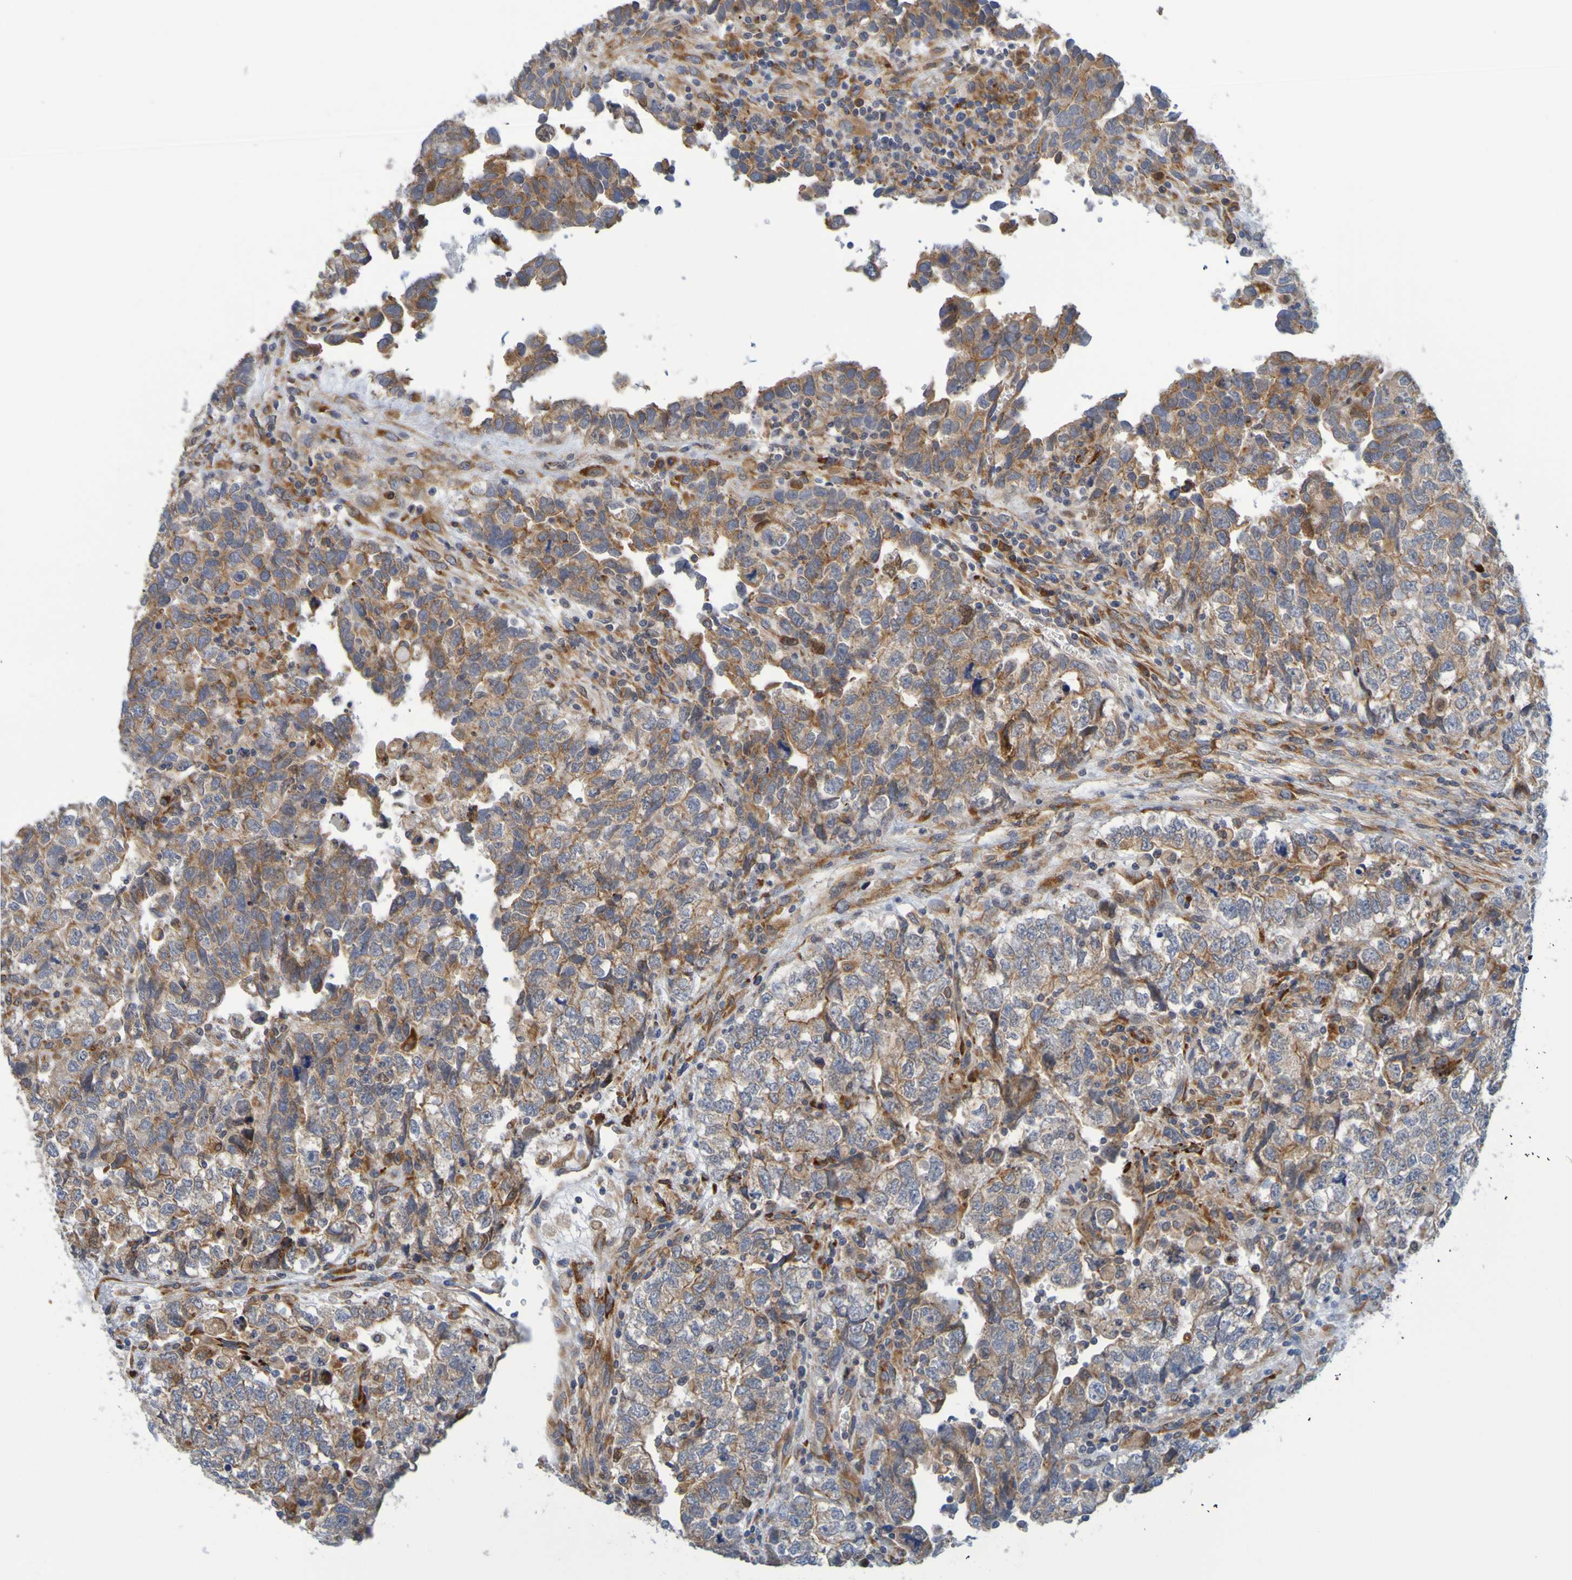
{"staining": {"intensity": "moderate", "quantity": ">75%", "location": "cytoplasmic/membranous"}, "tissue": "testis cancer", "cell_type": "Tumor cells", "image_type": "cancer", "snomed": [{"axis": "morphology", "description": "Carcinoma, Embryonal, NOS"}, {"axis": "topography", "description": "Testis"}], "caption": "Immunohistochemical staining of embryonal carcinoma (testis) exhibits moderate cytoplasmic/membranous protein expression in approximately >75% of tumor cells.", "gene": "SIL1", "patient": {"sex": "male", "age": 36}}